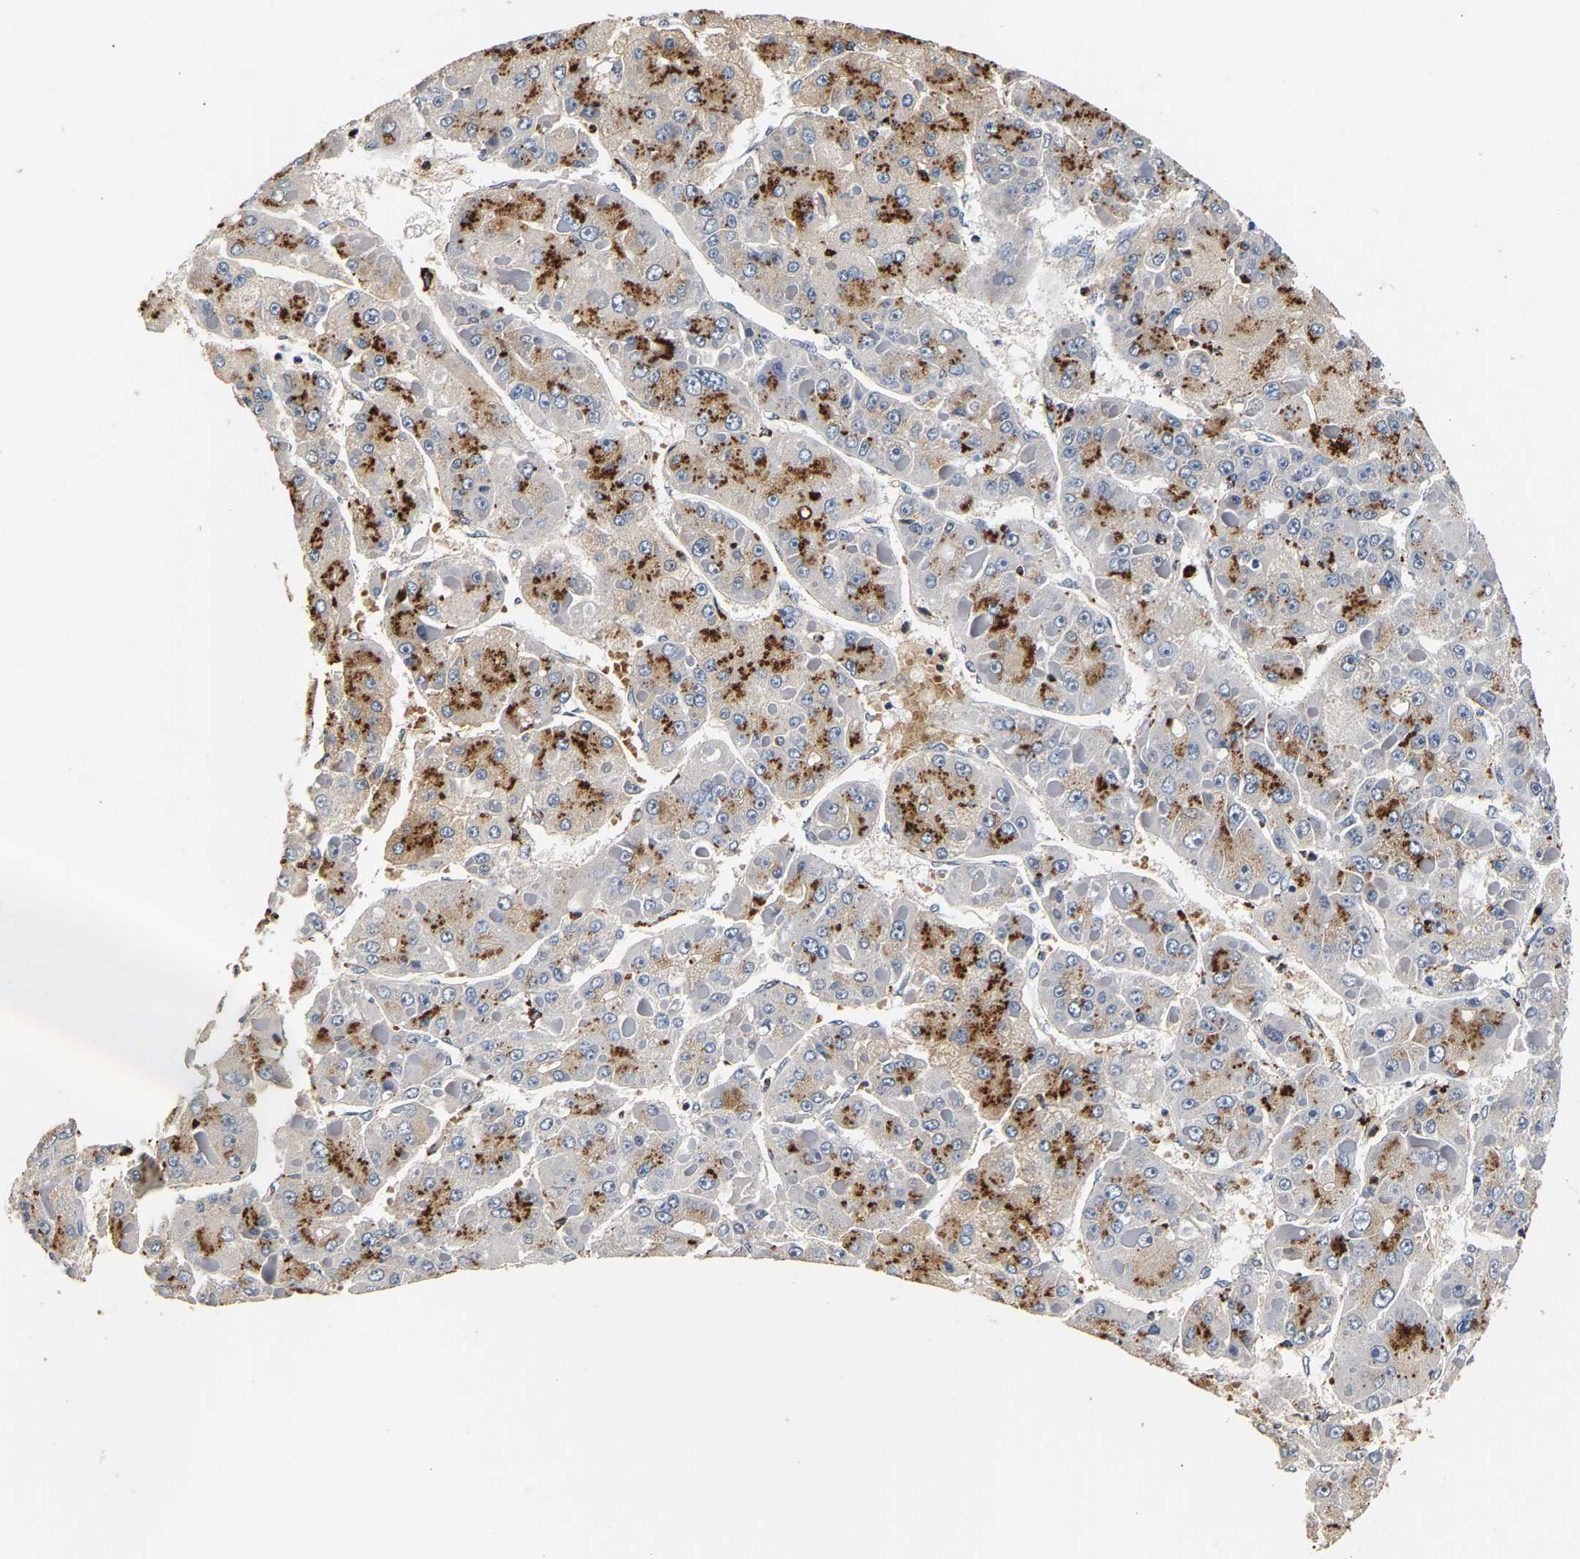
{"staining": {"intensity": "moderate", "quantity": "25%-75%", "location": "cytoplasmic/membranous"}, "tissue": "liver cancer", "cell_type": "Tumor cells", "image_type": "cancer", "snomed": [{"axis": "morphology", "description": "Carcinoma, Hepatocellular, NOS"}, {"axis": "topography", "description": "Liver"}], "caption": "Immunohistochemical staining of human liver cancer demonstrates medium levels of moderate cytoplasmic/membranous protein positivity in approximately 25%-75% of tumor cells.", "gene": "SMU1", "patient": {"sex": "female", "age": 73}}